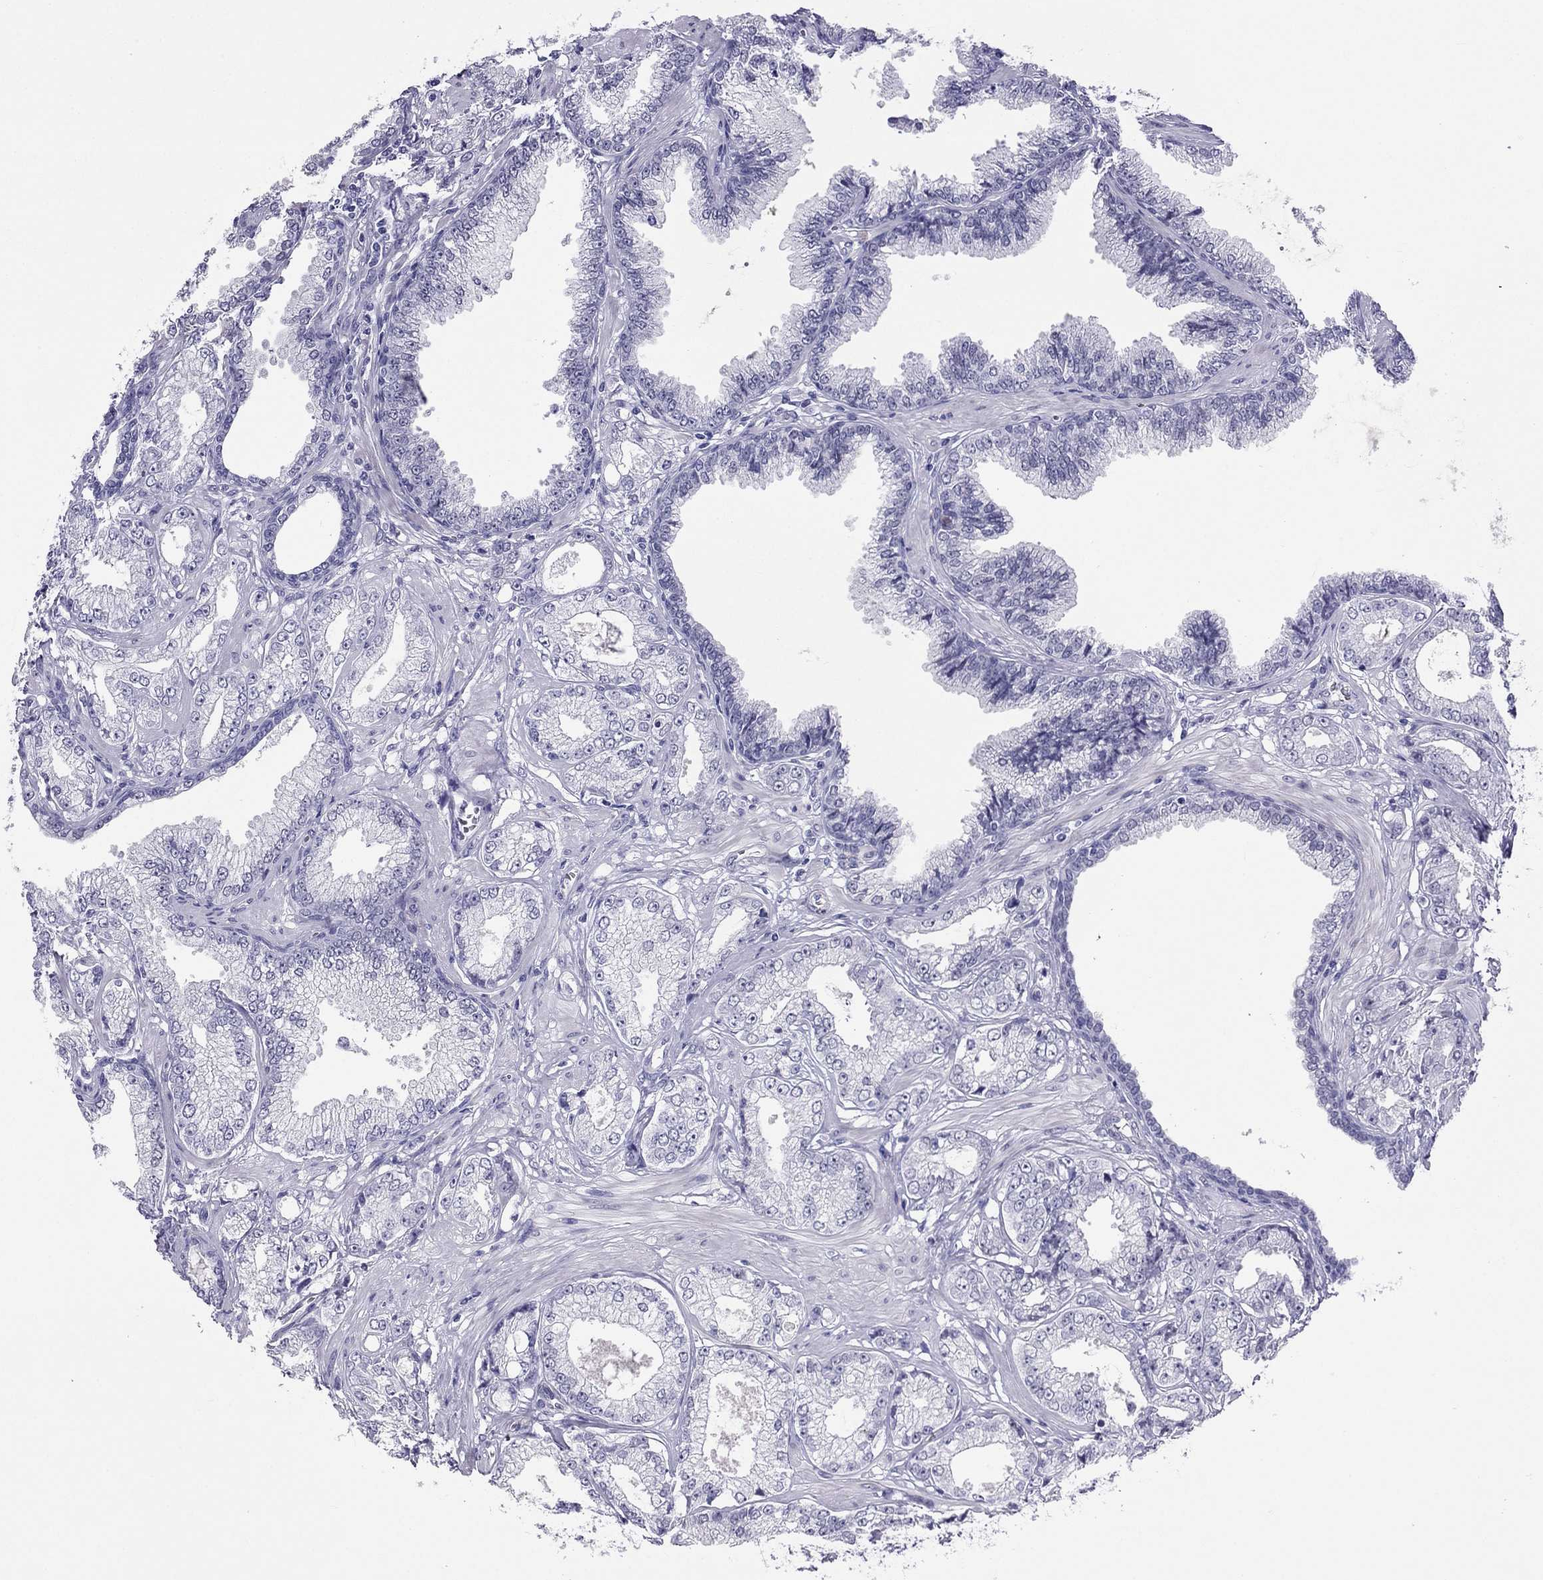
{"staining": {"intensity": "negative", "quantity": "none", "location": "none"}, "tissue": "prostate cancer", "cell_type": "Tumor cells", "image_type": "cancer", "snomed": [{"axis": "morphology", "description": "Adenocarcinoma, NOS"}, {"axis": "topography", "description": "Prostate"}], "caption": "Image shows no protein positivity in tumor cells of prostate cancer tissue. (DAB immunohistochemistry with hematoxylin counter stain).", "gene": "CROCC2", "patient": {"sex": "male", "age": 64}}